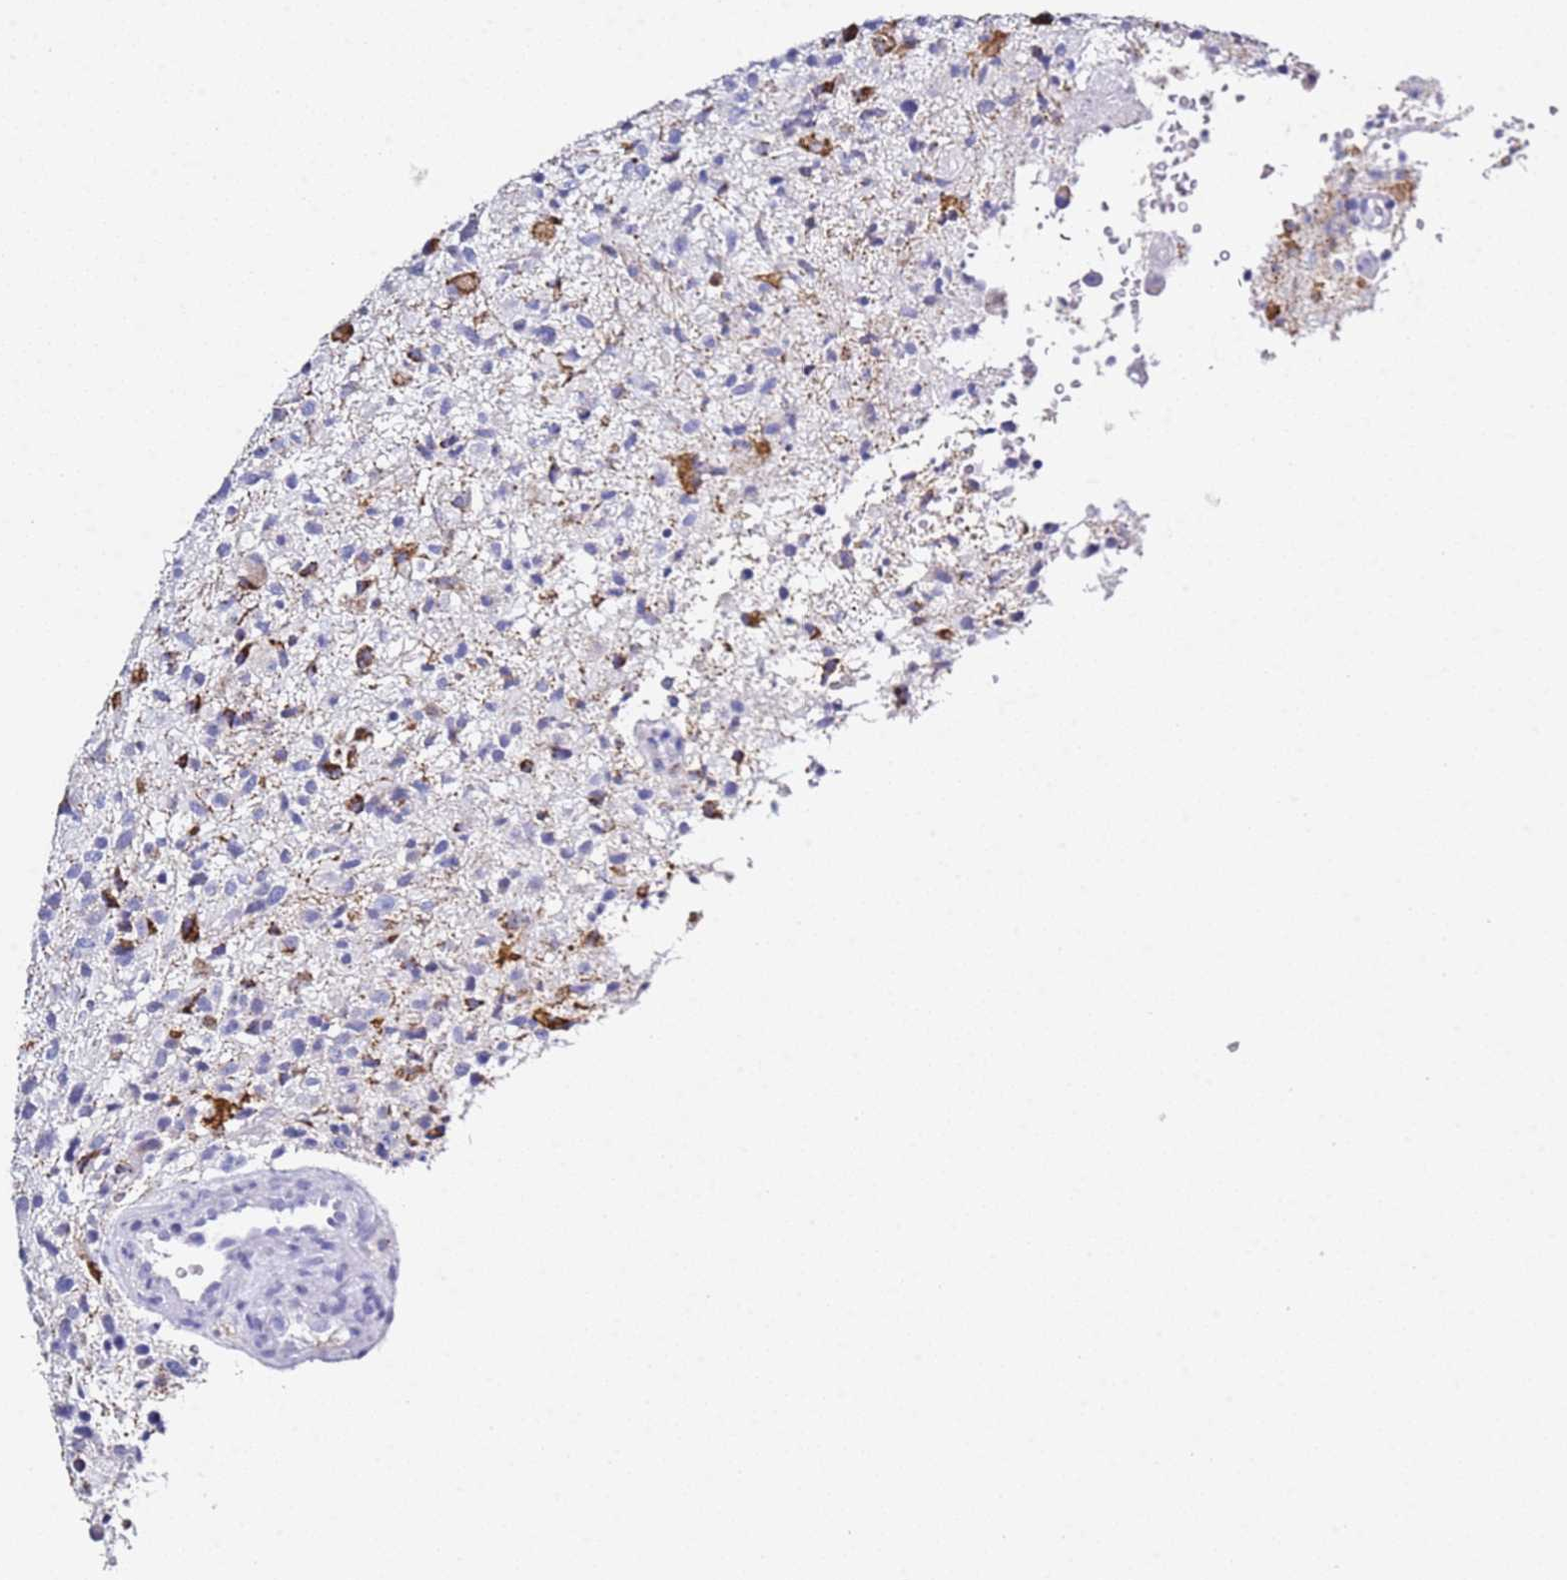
{"staining": {"intensity": "negative", "quantity": "none", "location": "none"}, "tissue": "glioma", "cell_type": "Tumor cells", "image_type": "cancer", "snomed": [{"axis": "morphology", "description": "Glioma, malignant, High grade"}, {"axis": "topography", "description": "Brain"}], "caption": "This is an IHC histopathology image of malignant high-grade glioma. There is no positivity in tumor cells.", "gene": "PTBP2", "patient": {"sex": "male", "age": 47}}